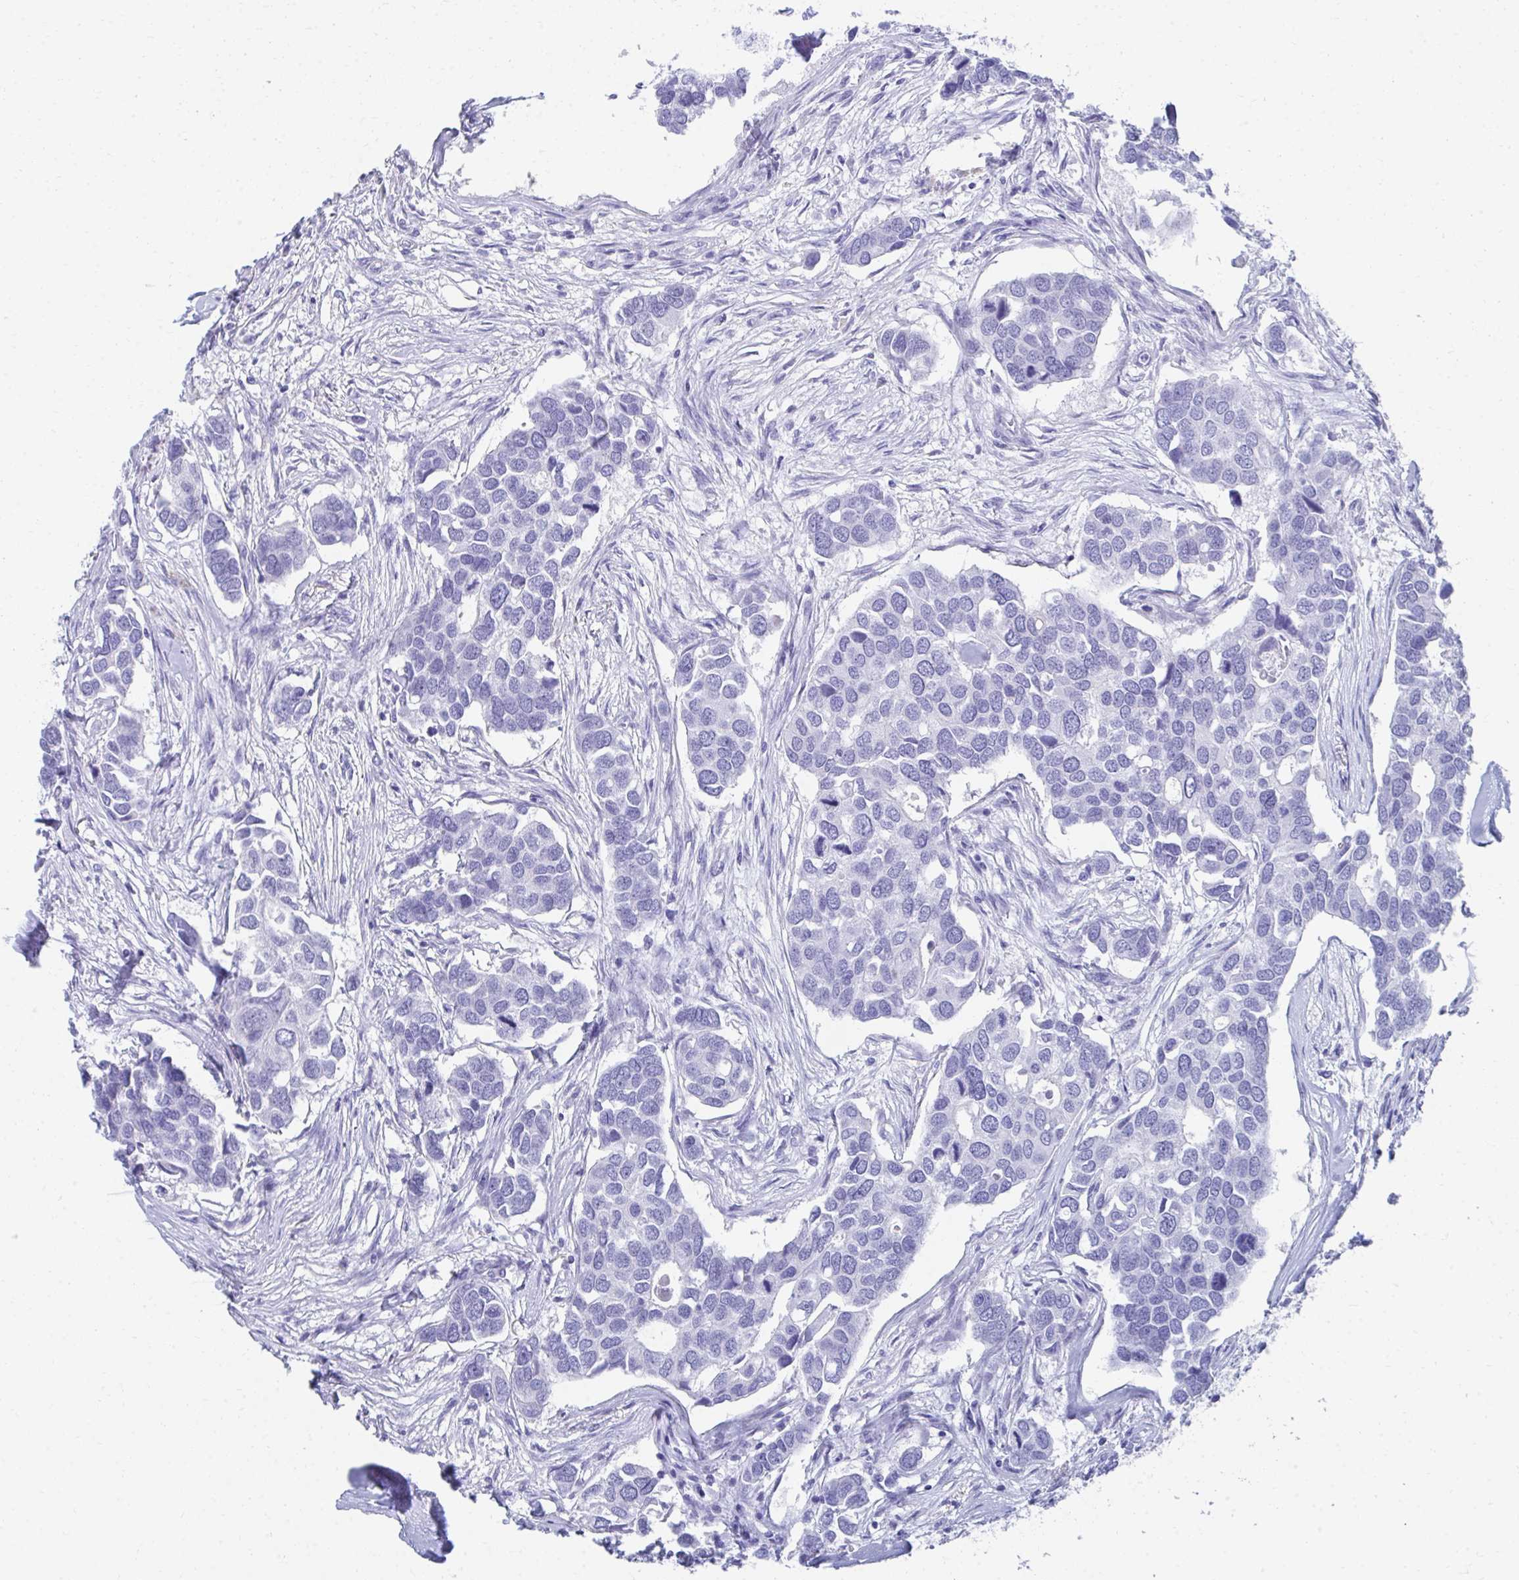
{"staining": {"intensity": "negative", "quantity": "none", "location": "none"}, "tissue": "breast cancer", "cell_type": "Tumor cells", "image_type": "cancer", "snomed": [{"axis": "morphology", "description": "Duct carcinoma"}, {"axis": "topography", "description": "Breast"}], "caption": "Tumor cells are negative for brown protein staining in breast intraductal carcinoma.", "gene": "HGD", "patient": {"sex": "female", "age": 83}}